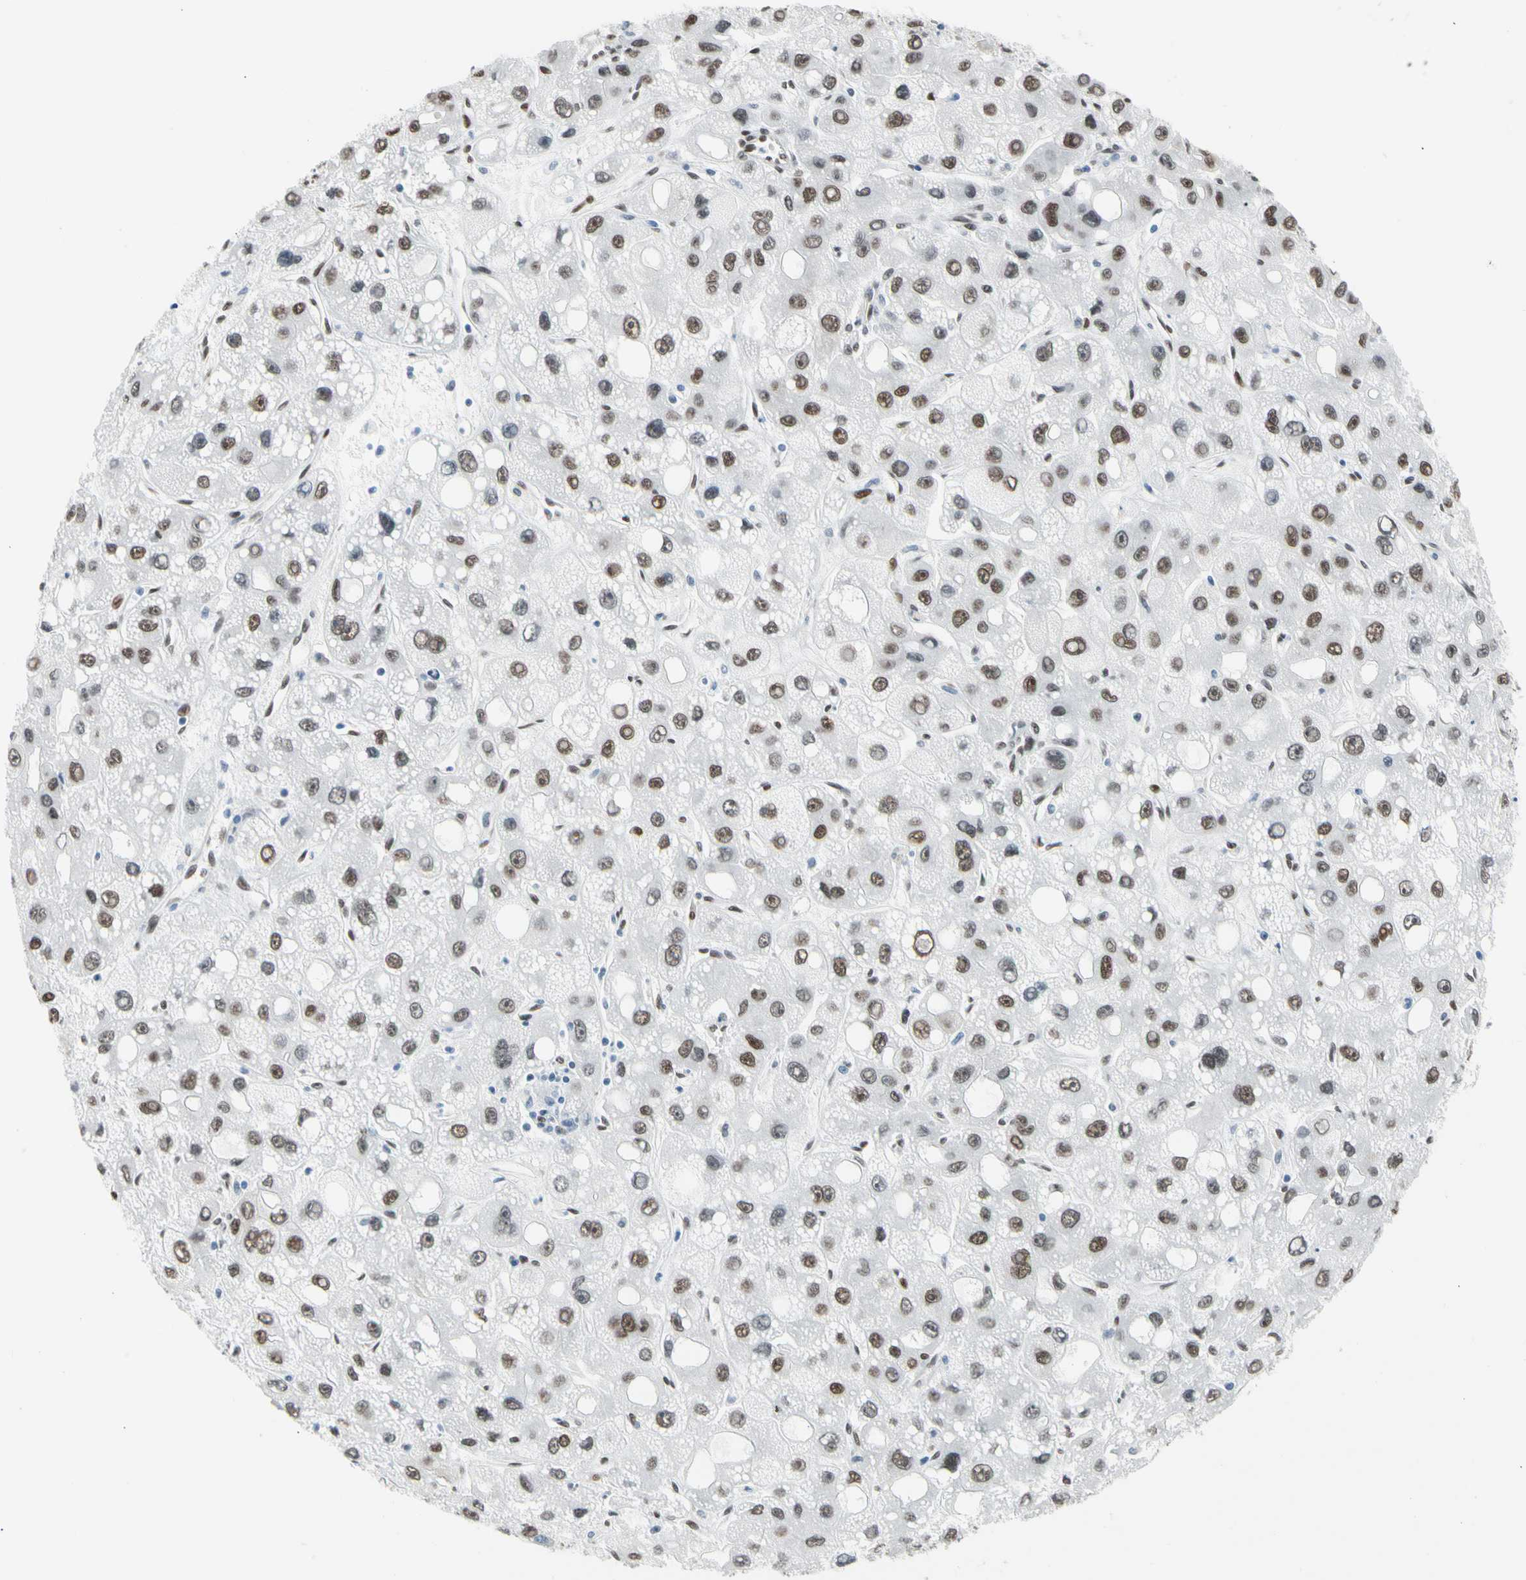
{"staining": {"intensity": "weak", "quantity": ">75%", "location": "nuclear"}, "tissue": "liver cancer", "cell_type": "Tumor cells", "image_type": "cancer", "snomed": [{"axis": "morphology", "description": "Carcinoma, Hepatocellular, NOS"}, {"axis": "topography", "description": "Liver"}], "caption": "Immunohistochemistry (DAB (3,3'-diaminobenzidine)) staining of human liver hepatocellular carcinoma exhibits weak nuclear protein positivity in approximately >75% of tumor cells. (DAB (3,3'-diaminobenzidine) IHC with brightfield microscopy, high magnification).", "gene": "NFIA", "patient": {"sex": "male", "age": 55}}